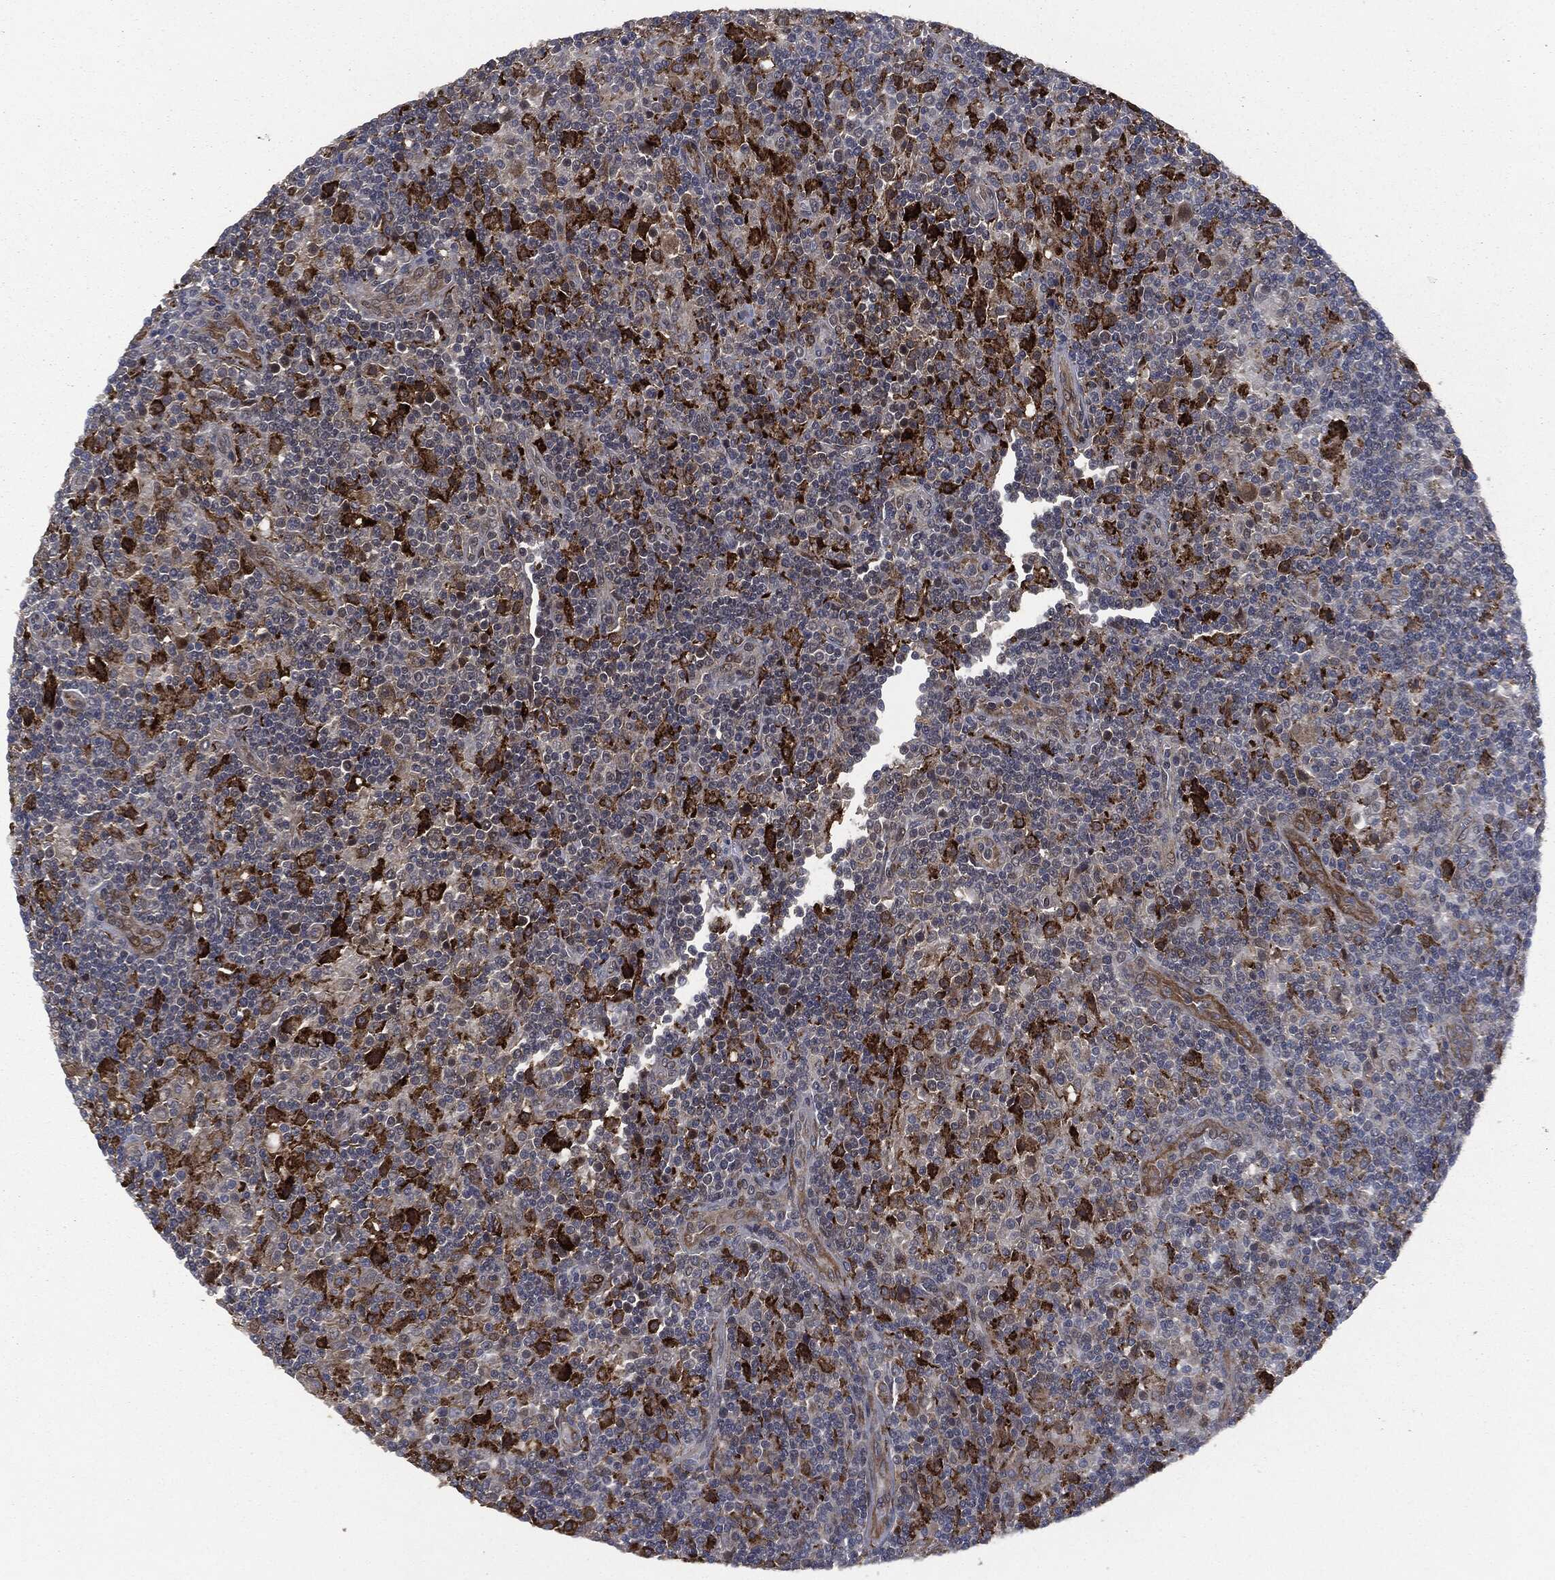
{"staining": {"intensity": "strong", "quantity": "25%-75%", "location": "cytoplasmic/membranous"}, "tissue": "lymphoma", "cell_type": "Tumor cells", "image_type": "cancer", "snomed": [{"axis": "morphology", "description": "Hodgkin's disease, NOS"}, {"axis": "topography", "description": "Lymph node"}], "caption": "Human Hodgkin's disease stained with a brown dye shows strong cytoplasmic/membranous positive staining in about 25%-75% of tumor cells.", "gene": "CRABP2", "patient": {"sex": "male", "age": 70}}